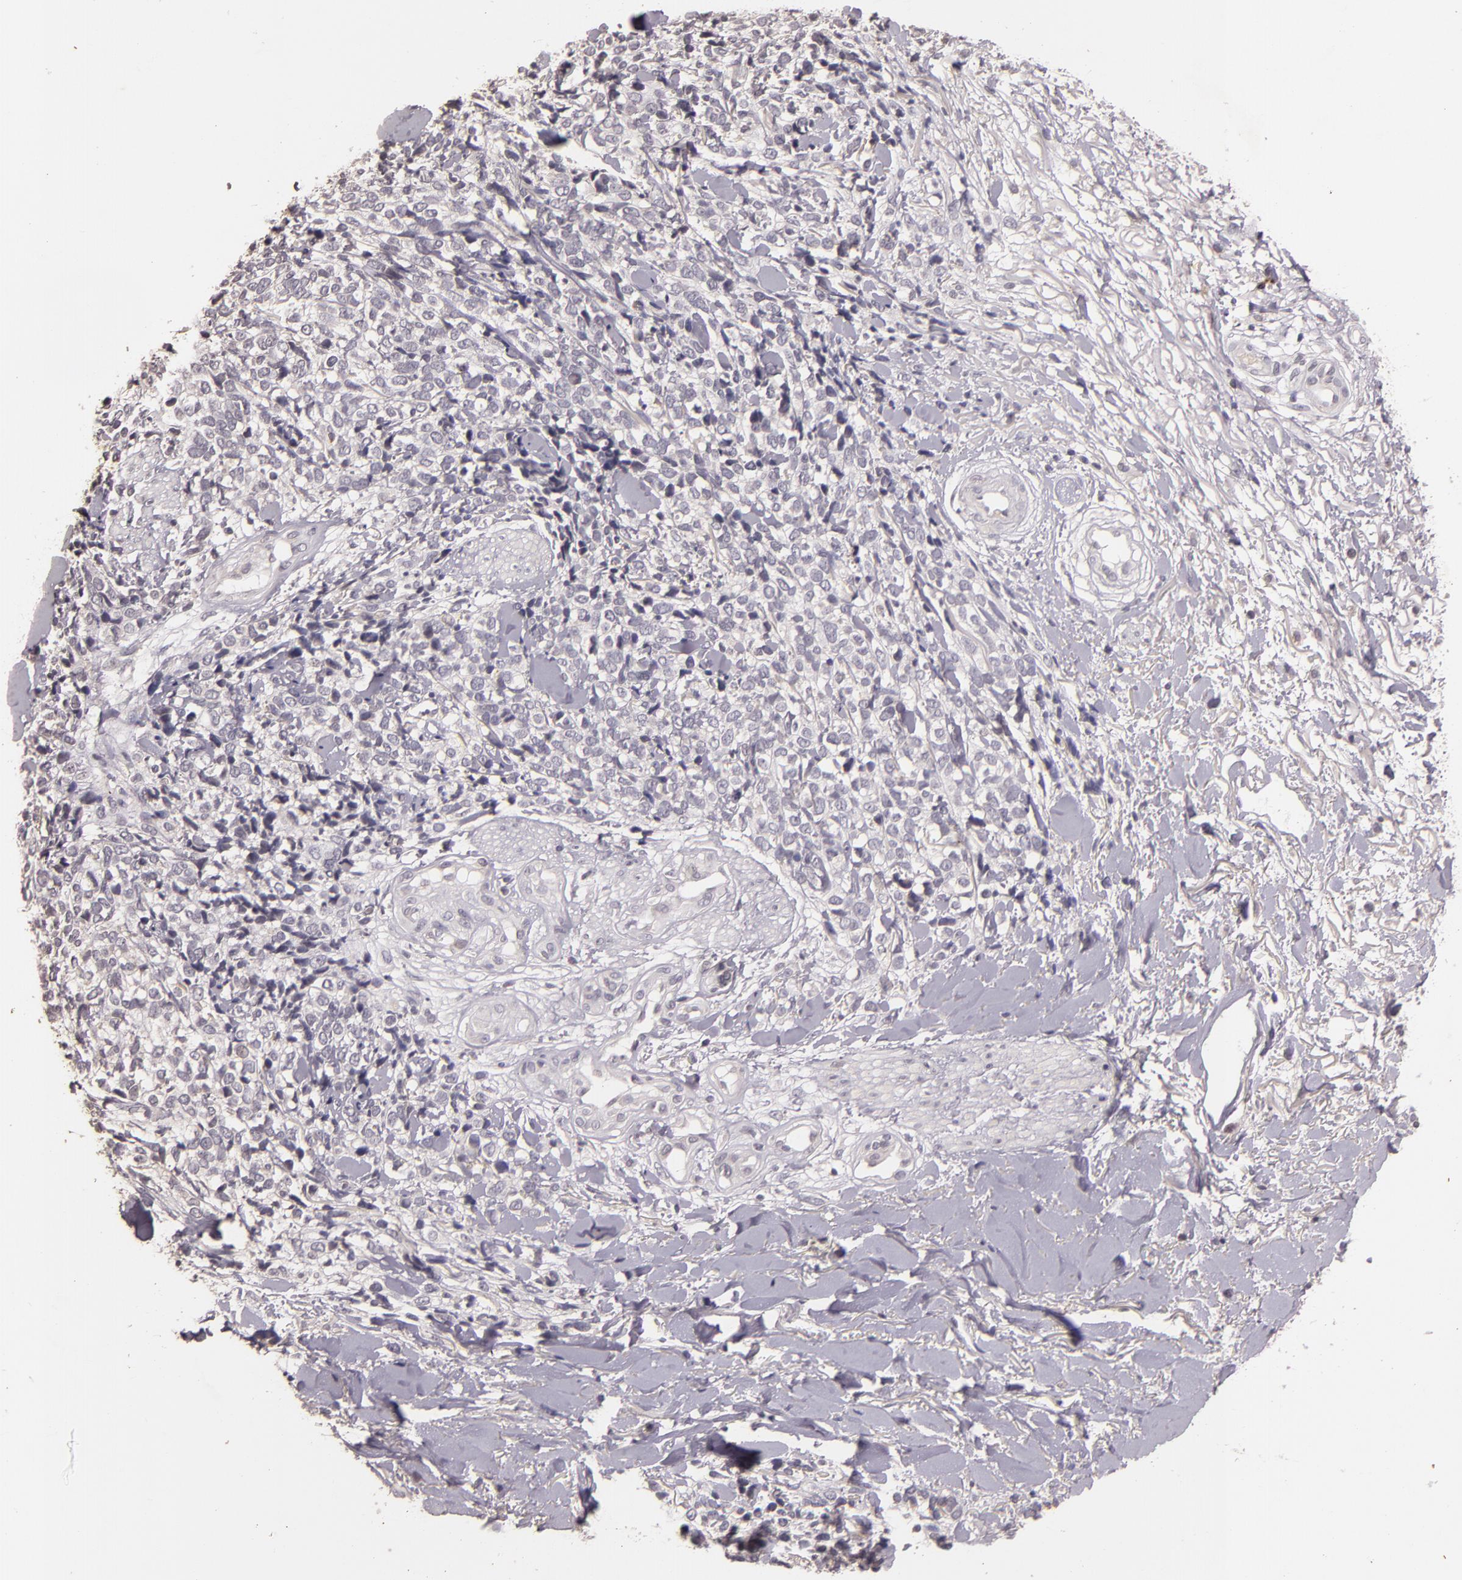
{"staining": {"intensity": "negative", "quantity": "none", "location": "none"}, "tissue": "melanoma", "cell_type": "Tumor cells", "image_type": "cancer", "snomed": [{"axis": "morphology", "description": "Malignant melanoma, NOS"}, {"axis": "topography", "description": "Skin"}], "caption": "Malignant melanoma was stained to show a protein in brown. There is no significant positivity in tumor cells.", "gene": "TFF1", "patient": {"sex": "female", "age": 85}}